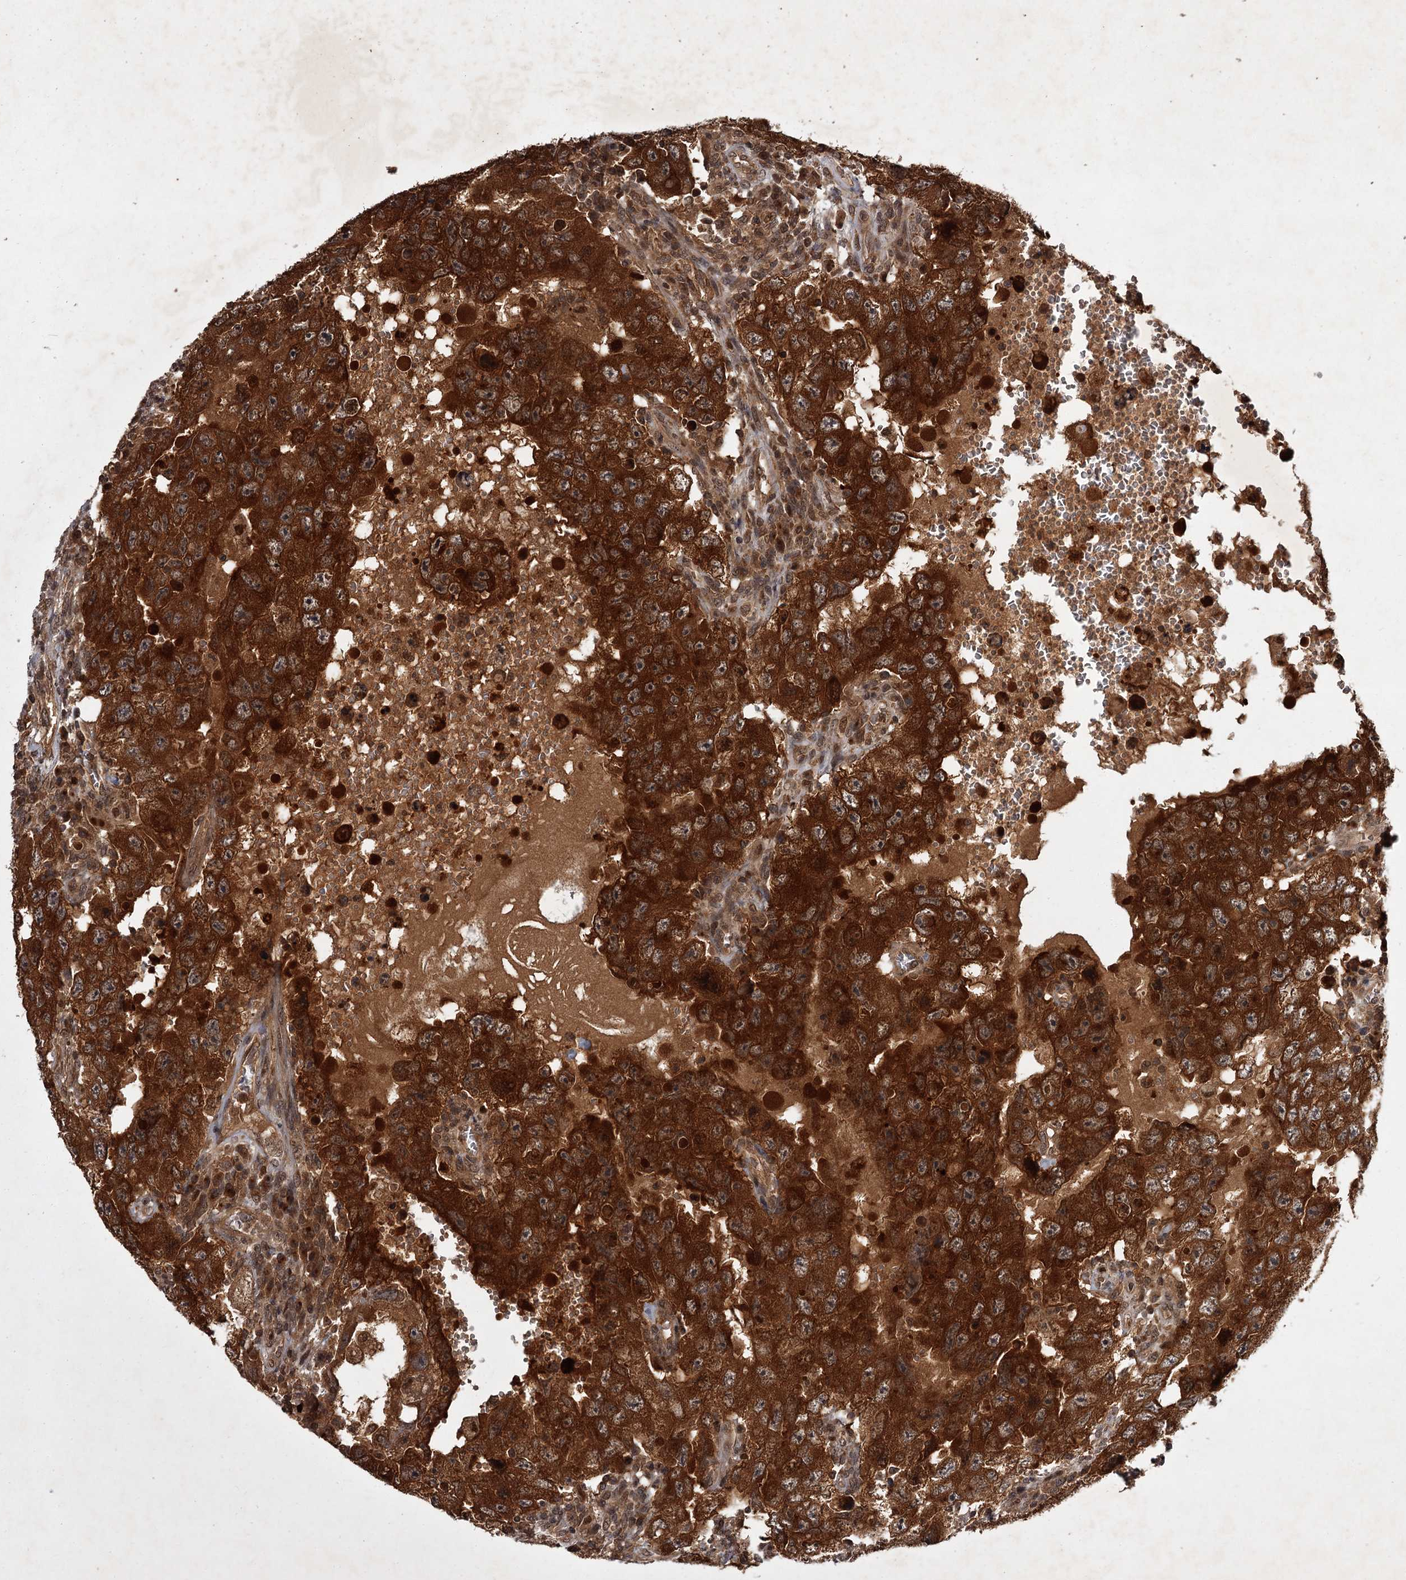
{"staining": {"intensity": "strong", "quantity": ">75%", "location": "cytoplasmic/membranous"}, "tissue": "testis cancer", "cell_type": "Tumor cells", "image_type": "cancer", "snomed": [{"axis": "morphology", "description": "Carcinoma, Embryonal, NOS"}, {"axis": "topography", "description": "Testis"}], "caption": "Strong cytoplasmic/membranous positivity is appreciated in about >75% of tumor cells in testis embryonal carcinoma. (DAB IHC, brown staining for protein, blue staining for nuclei).", "gene": "TBC1D23", "patient": {"sex": "male", "age": 26}}